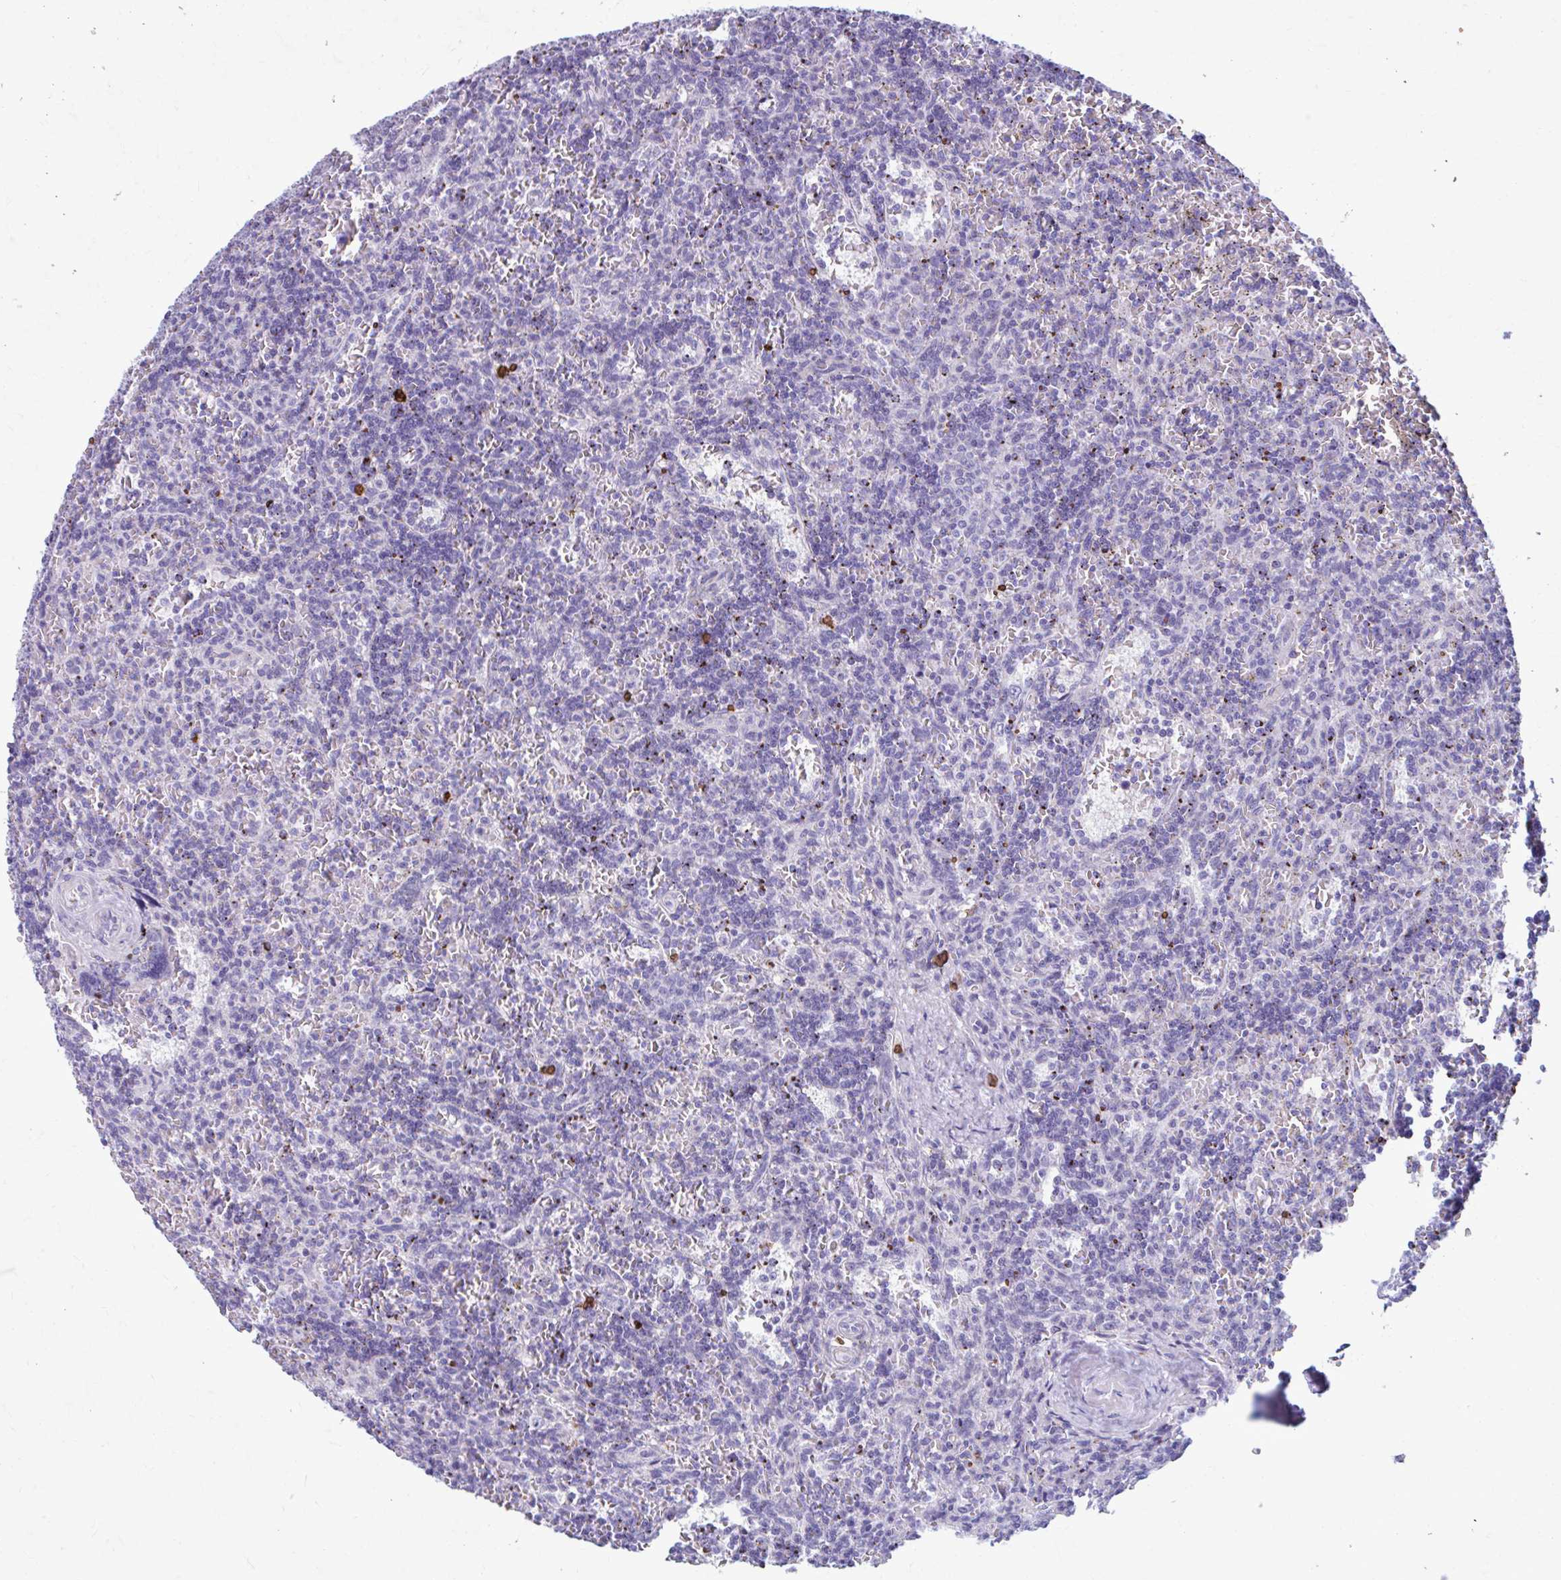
{"staining": {"intensity": "negative", "quantity": "none", "location": "none"}, "tissue": "lymphoma", "cell_type": "Tumor cells", "image_type": "cancer", "snomed": [{"axis": "morphology", "description": "Malignant lymphoma, non-Hodgkin's type, Low grade"}, {"axis": "topography", "description": "Spleen"}], "caption": "Immunohistochemistry of lymphoma reveals no positivity in tumor cells.", "gene": "C12orf71", "patient": {"sex": "male", "age": 73}}